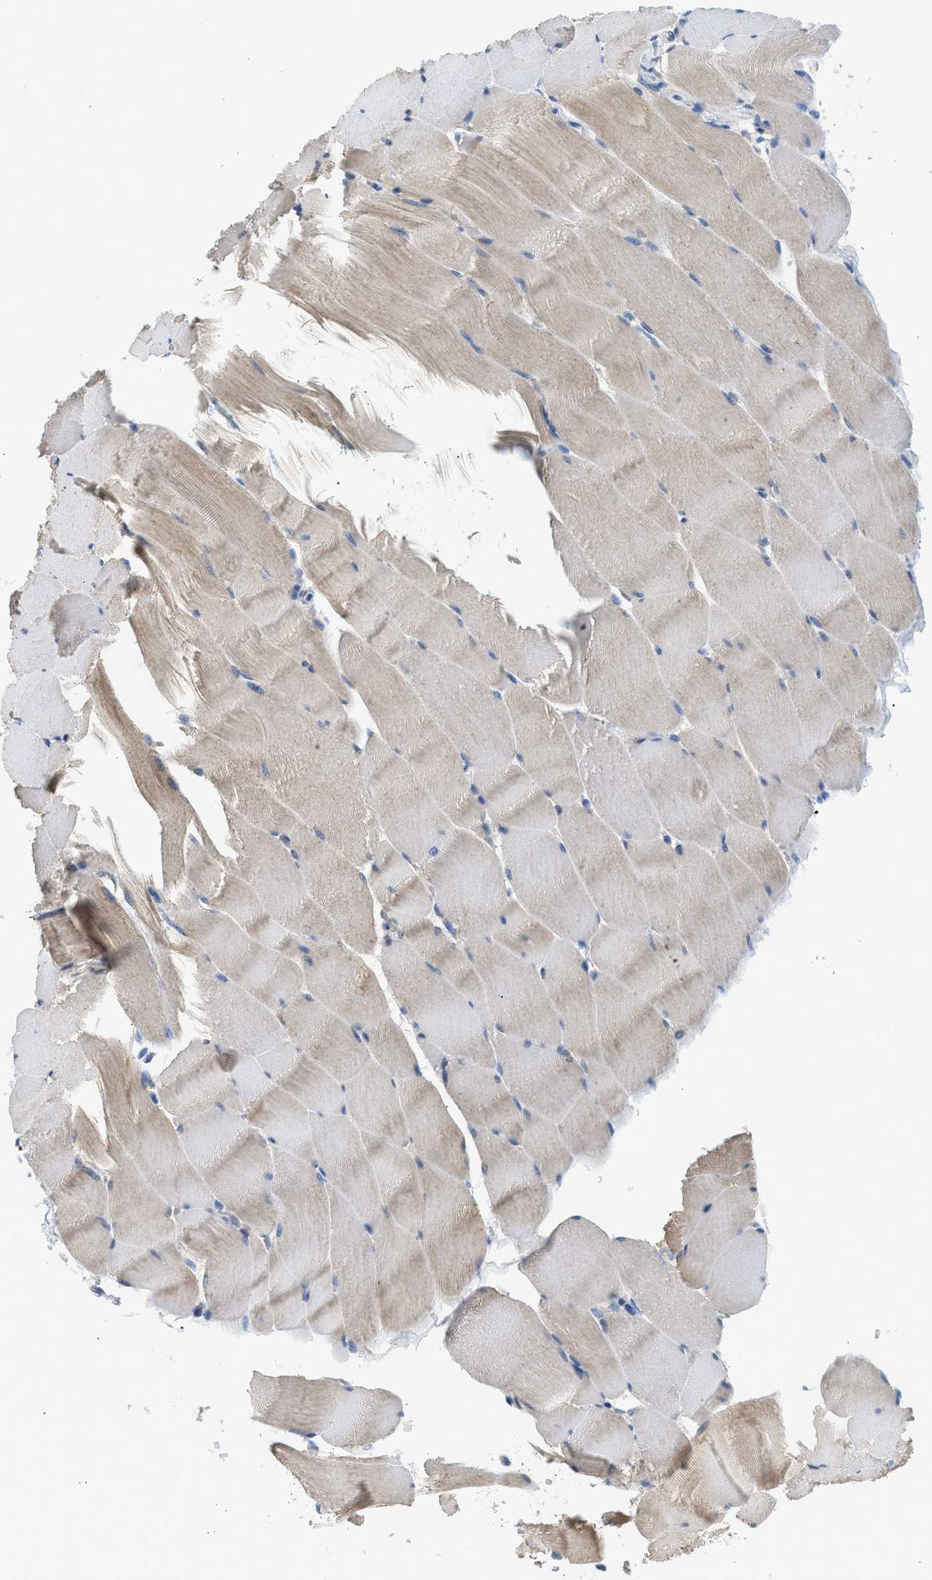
{"staining": {"intensity": "moderate", "quantity": "<25%", "location": "cytoplasmic/membranous"}, "tissue": "skeletal muscle", "cell_type": "Myocytes", "image_type": "normal", "snomed": [{"axis": "morphology", "description": "Normal tissue, NOS"}, {"axis": "topography", "description": "Skeletal muscle"}], "caption": "This is an image of immunohistochemistry (IHC) staining of unremarkable skeletal muscle, which shows moderate expression in the cytoplasmic/membranous of myocytes.", "gene": "GOT2", "patient": {"sex": "male", "age": 62}}